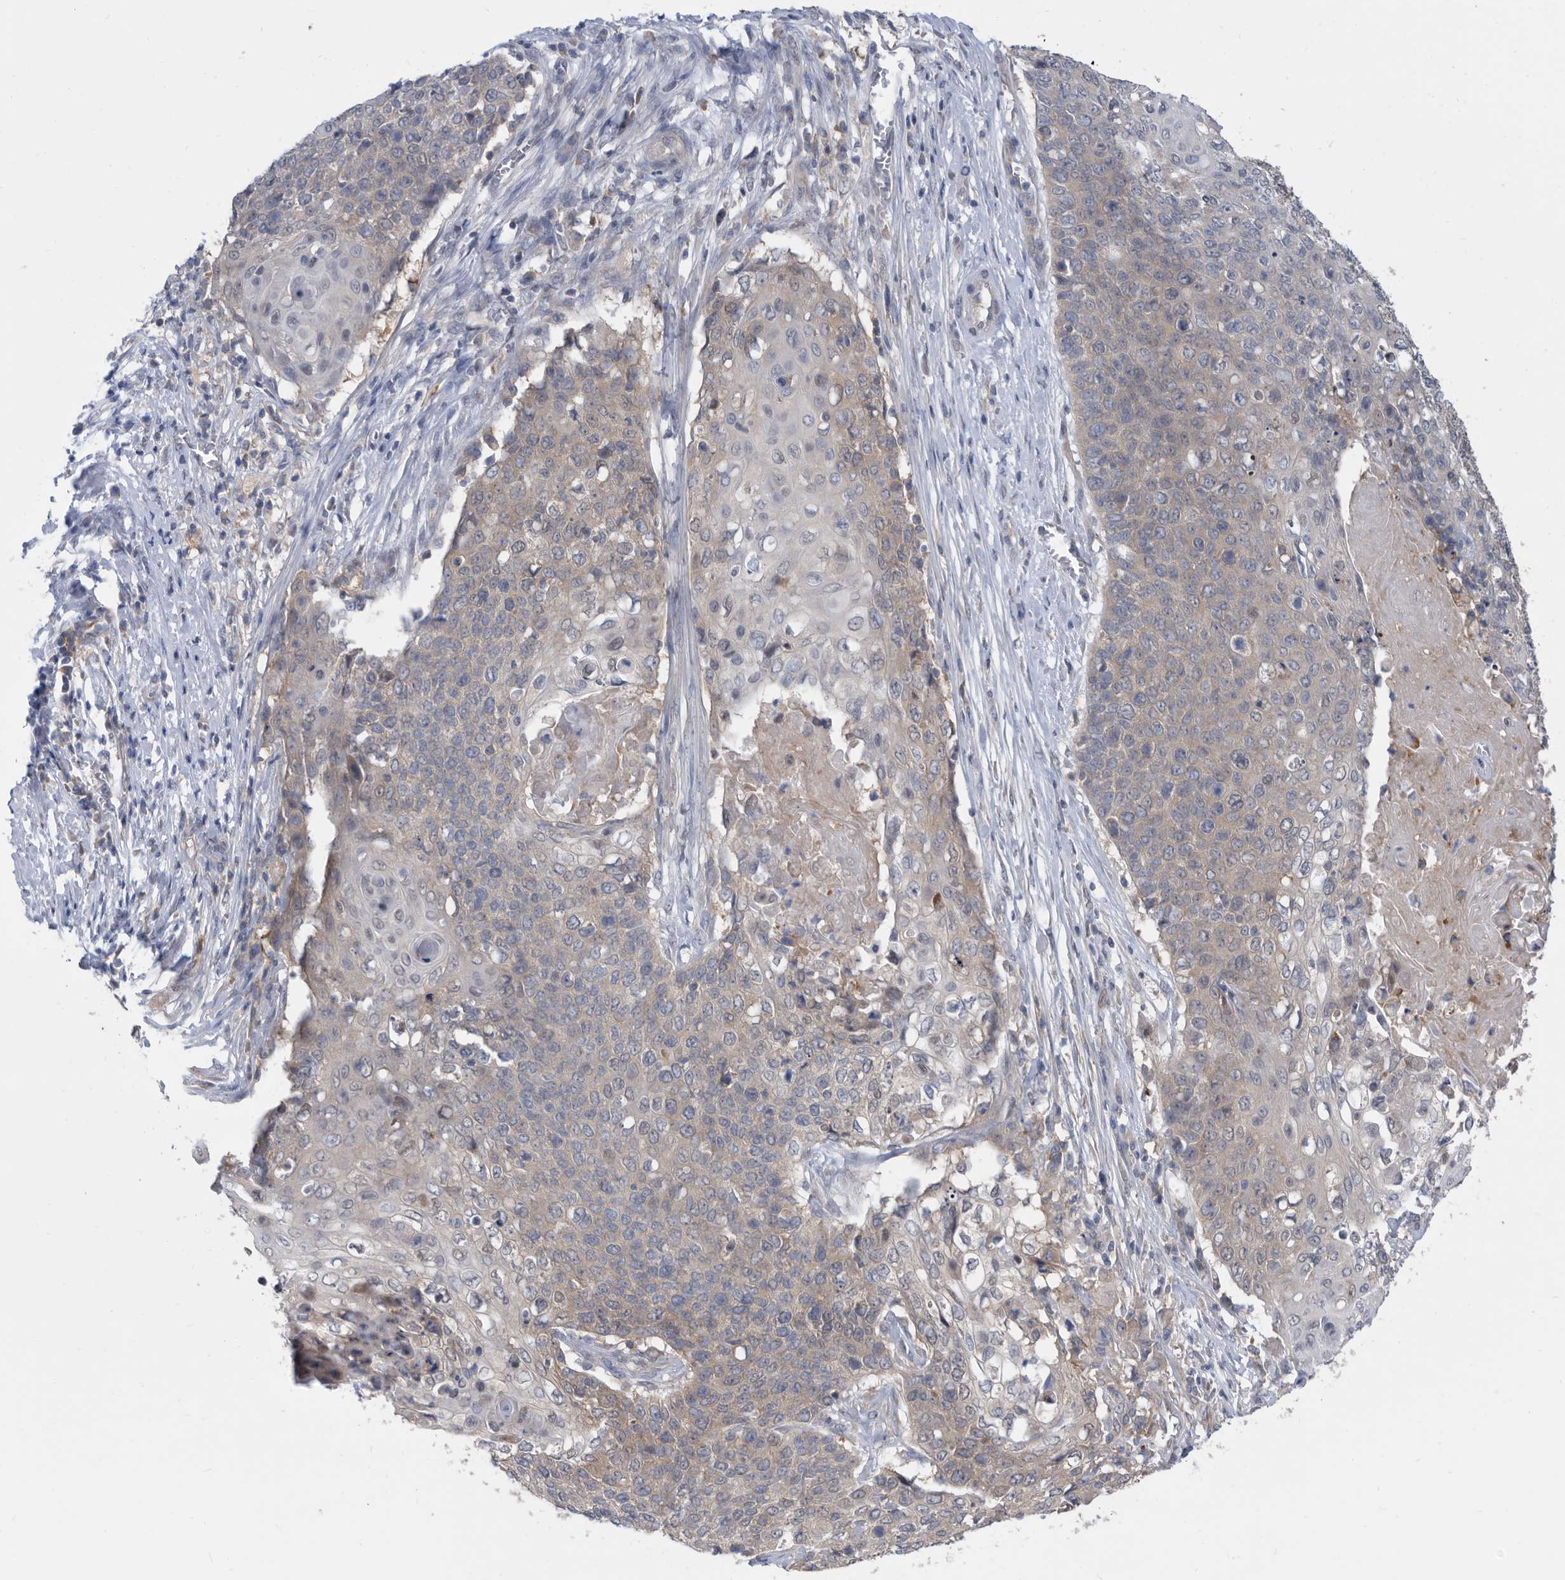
{"staining": {"intensity": "negative", "quantity": "none", "location": "none"}, "tissue": "cervical cancer", "cell_type": "Tumor cells", "image_type": "cancer", "snomed": [{"axis": "morphology", "description": "Squamous cell carcinoma, NOS"}, {"axis": "topography", "description": "Cervix"}], "caption": "Cervical cancer (squamous cell carcinoma) was stained to show a protein in brown. There is no significant staining in tumor cells.", "gene": "CCT4", "patient": {"sex": "female", "age": 39}}